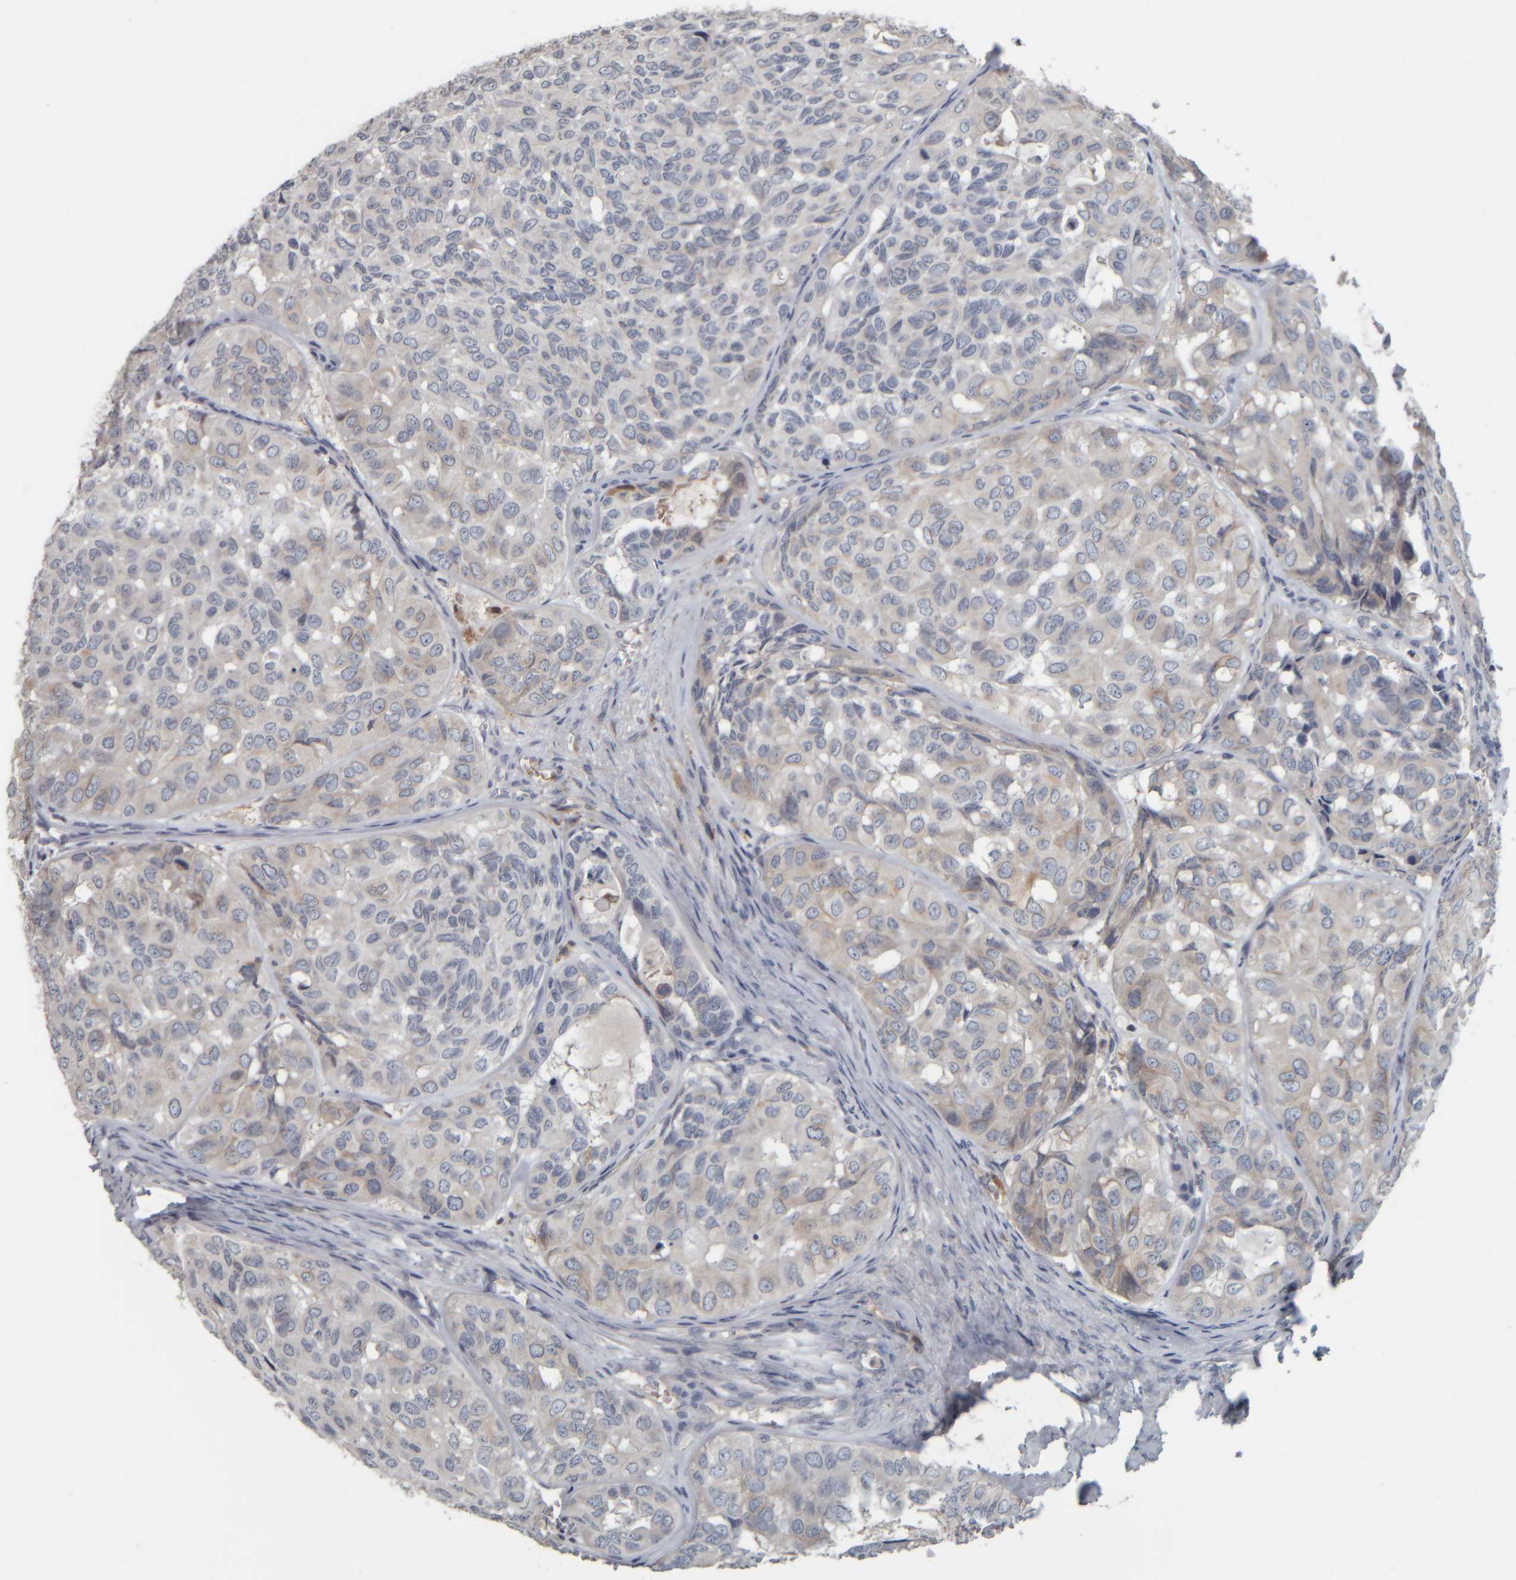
{"staining": {"intensity": "weak", "quantity": "<25%", "location": "cytoplasmic/membranous"}, "tissue": "head and neck cancer", "cell_type": "Tumor cells", "image_type": "cancer", "snomed": [{"axis": "morphology", "description": "Adenocarcinoma, NOS"}, {"axis": "topography", "description": "Salivary gland, NOS"}, {"axis": "topography", "description": "Head-Neck"}], "caption": "Tumor cells are negative for brown protein staining in head and neck adenocarcinoma.", "gene": "CAVIN4", "patient": {"sex": "female", "age": 76}}